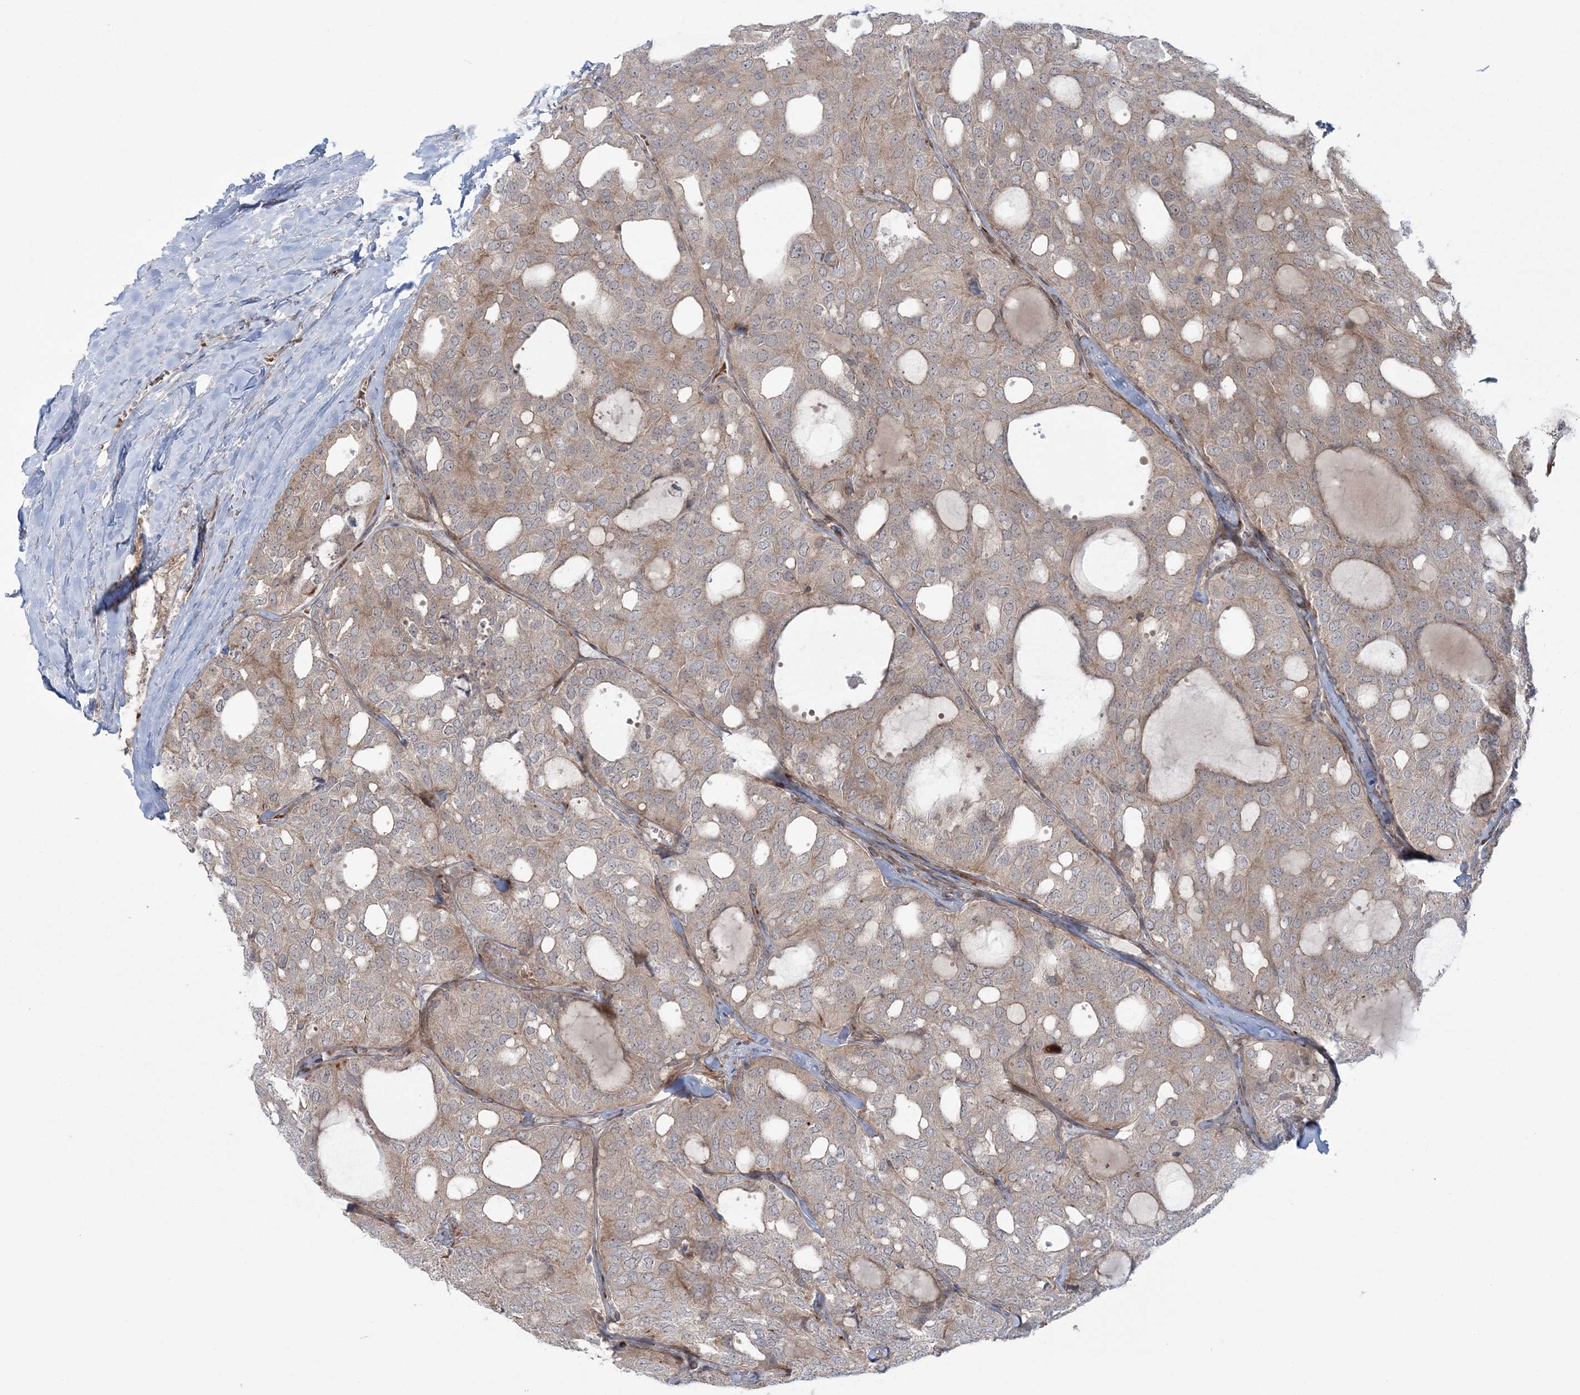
{"staining": {"intensity": "weak", "quantity": ">75%", "location": "cytoplasmic/membranous"}, "tissue": "thyroid cancer", "cell_type": "Tumor cells", "image_type": "cancer", "snomed": [{"axis": "morphology", "description": "Follicular adenoma carcinoma, NOS"}, {"axis": "topography", "description": "Thyroid gland"}], "caption": "This histopathology image displays thyroid follicular adenoma carcinoma stained with immunohistochemistry to label a protein in brown. The cytoplasmic/membranous of tumor cells show weak positivity for the protein. Nuclei are counter-stained blue.", "gene": "NUDT9", "patient": {"sex": "male", "age": 75}}